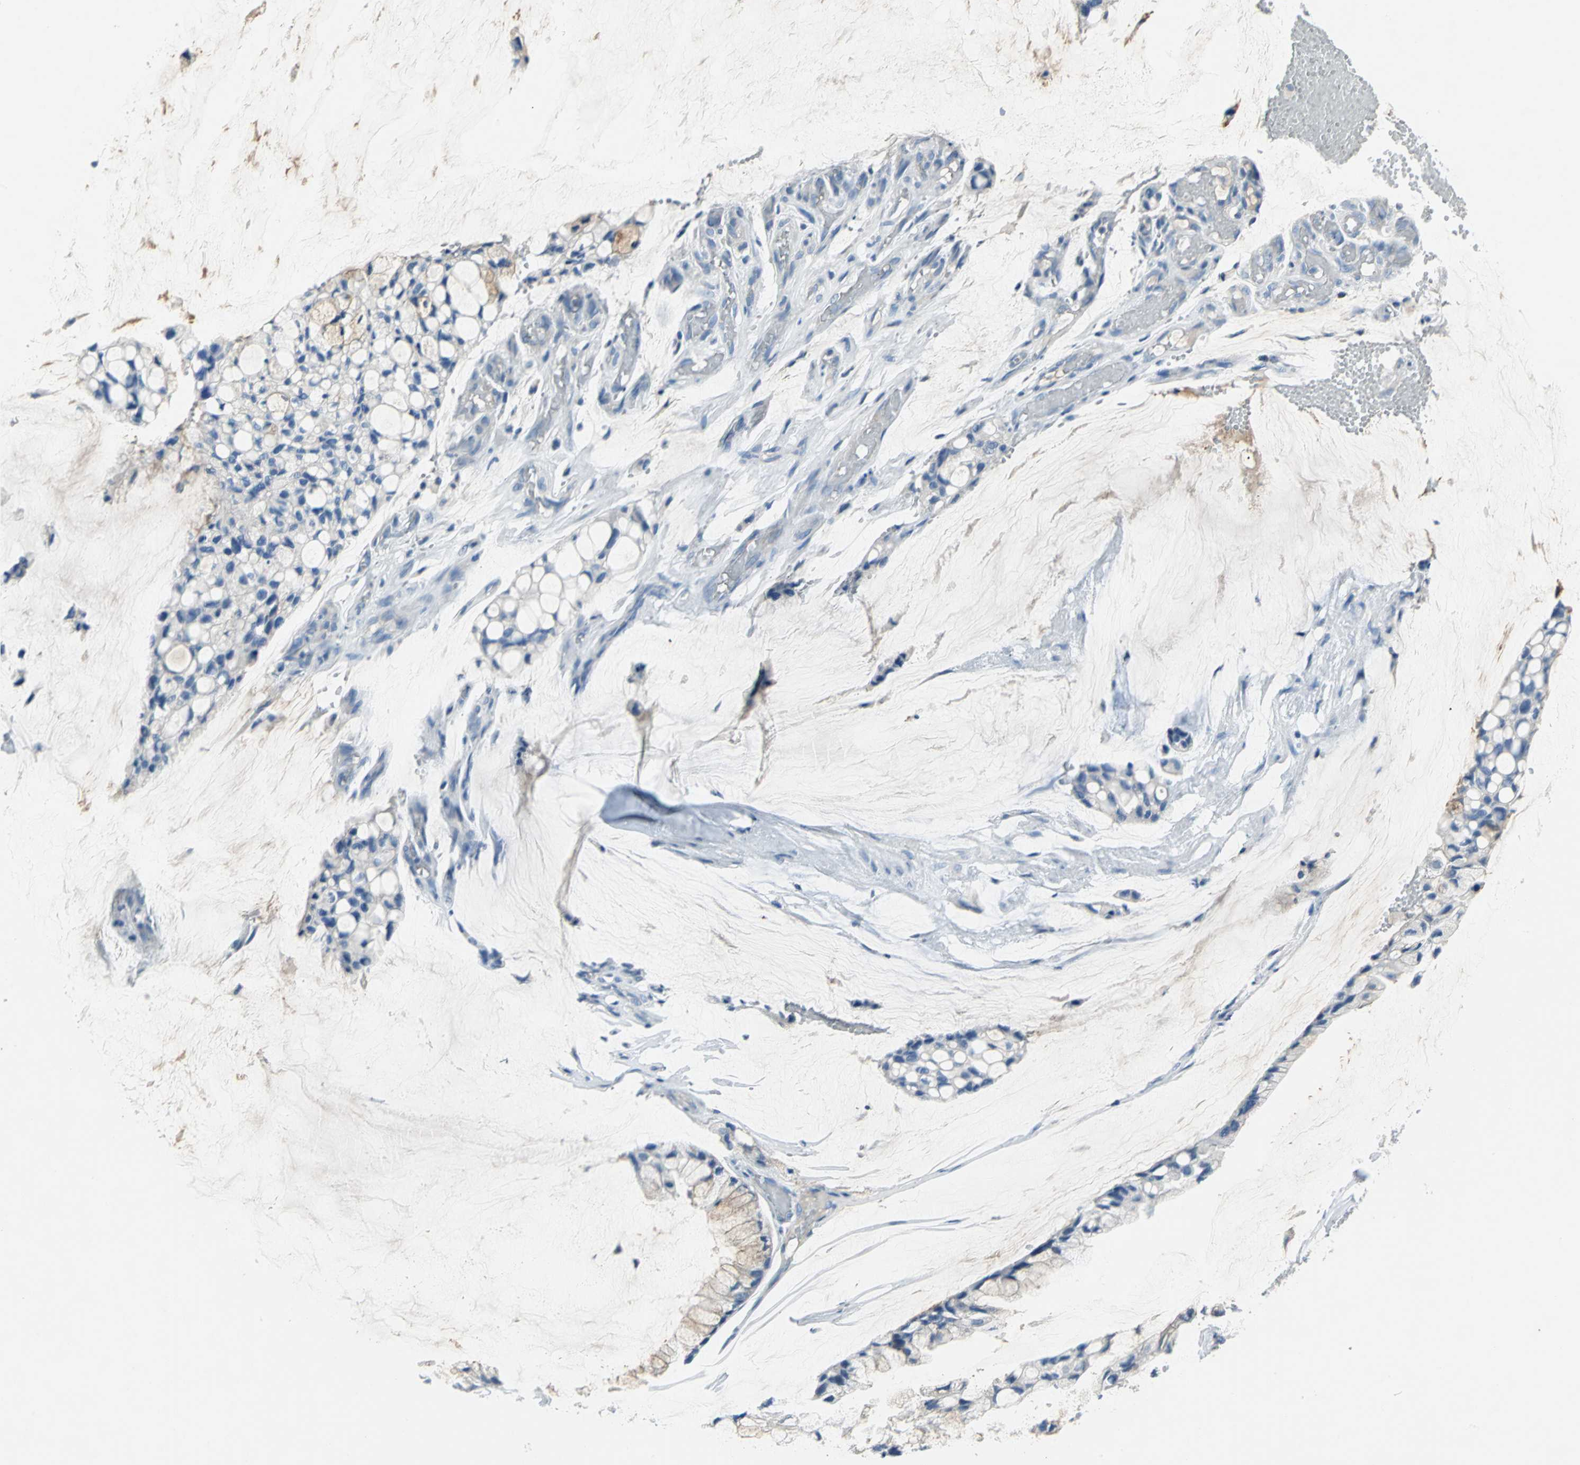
{"staining": {"intensity": "weak", "quantity": "<25%", "location": "cytoplasmic/membranous"}, "tissue": "ovarian cancer", "cell_type": "Tumor cells", "image_type": "cancer", "snomed": [{"axis": "morphology", "description": "Cystadenocarcinoma, mucinous, NOS"}, {"axis": "topography", "description": "Ovary"}], "caption": "This is an immunohistochemistry (IHC) photomicrograph of ovarian cancer (mucinous cystadenocarcinoma). There is no positivity in tumor cells.", "gene": "PTGDS", "patient": {"sex": "female", "age": 39}}